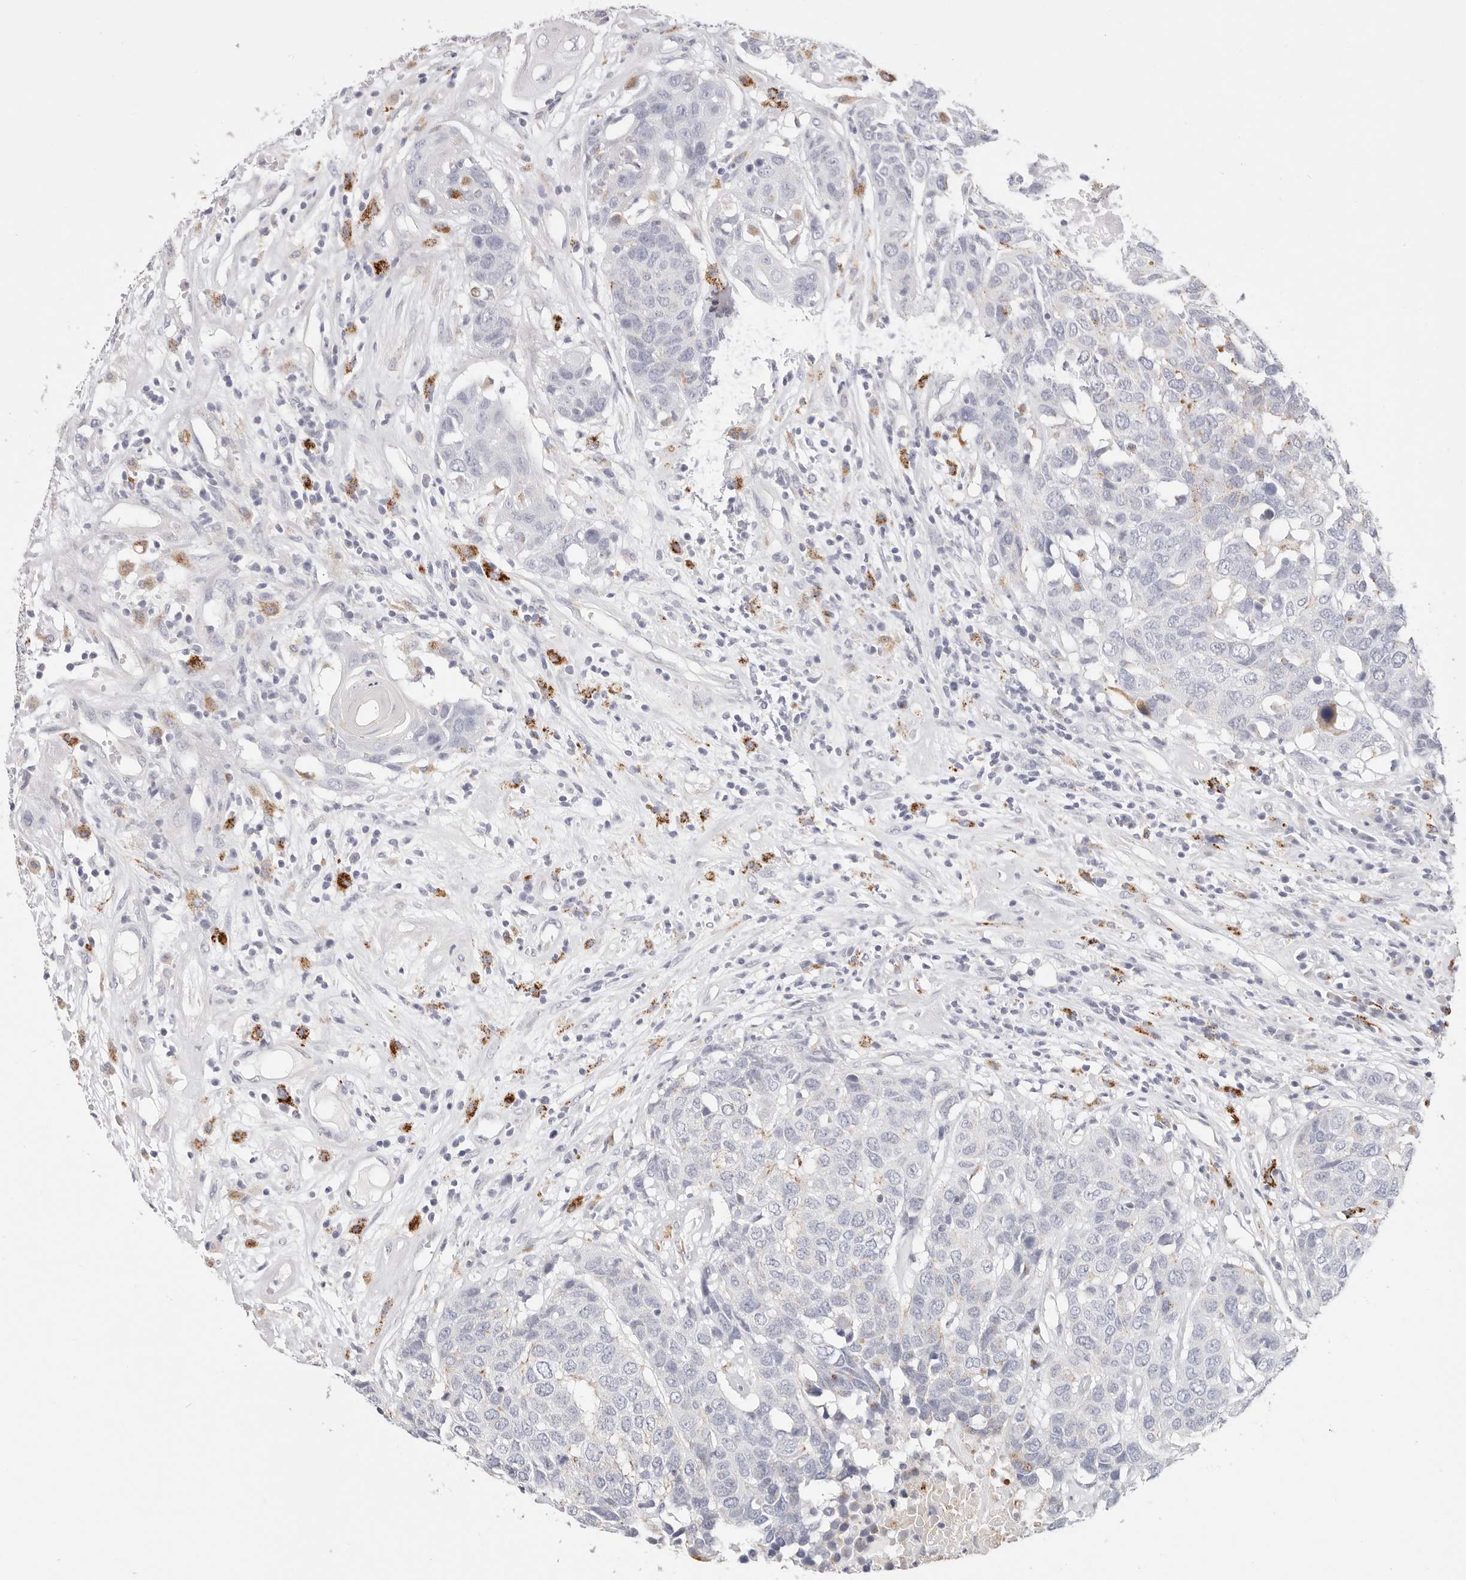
{"staining": {"intensity": "negative", "quantity": "none", "location": "none"}, "tissue": "head and neck cancer", "cell_type": "Tumor cells", "image_type": "cancer", "snomed": [{"axis": "morphology", "description": "Squamous cell carcinoma, NOS"}, {"axis": "topography", "description": "Head-Neck"}], "caption": "A high-resolution photomicrograph shows immunohistochemistry (IHC) staining of head and neck cancer (squamous cell carcinoma), which demonstrates no significant staining in tumor cells.", "gene": "STKLD1", "patient": {"sex": "male", "age": 66}}